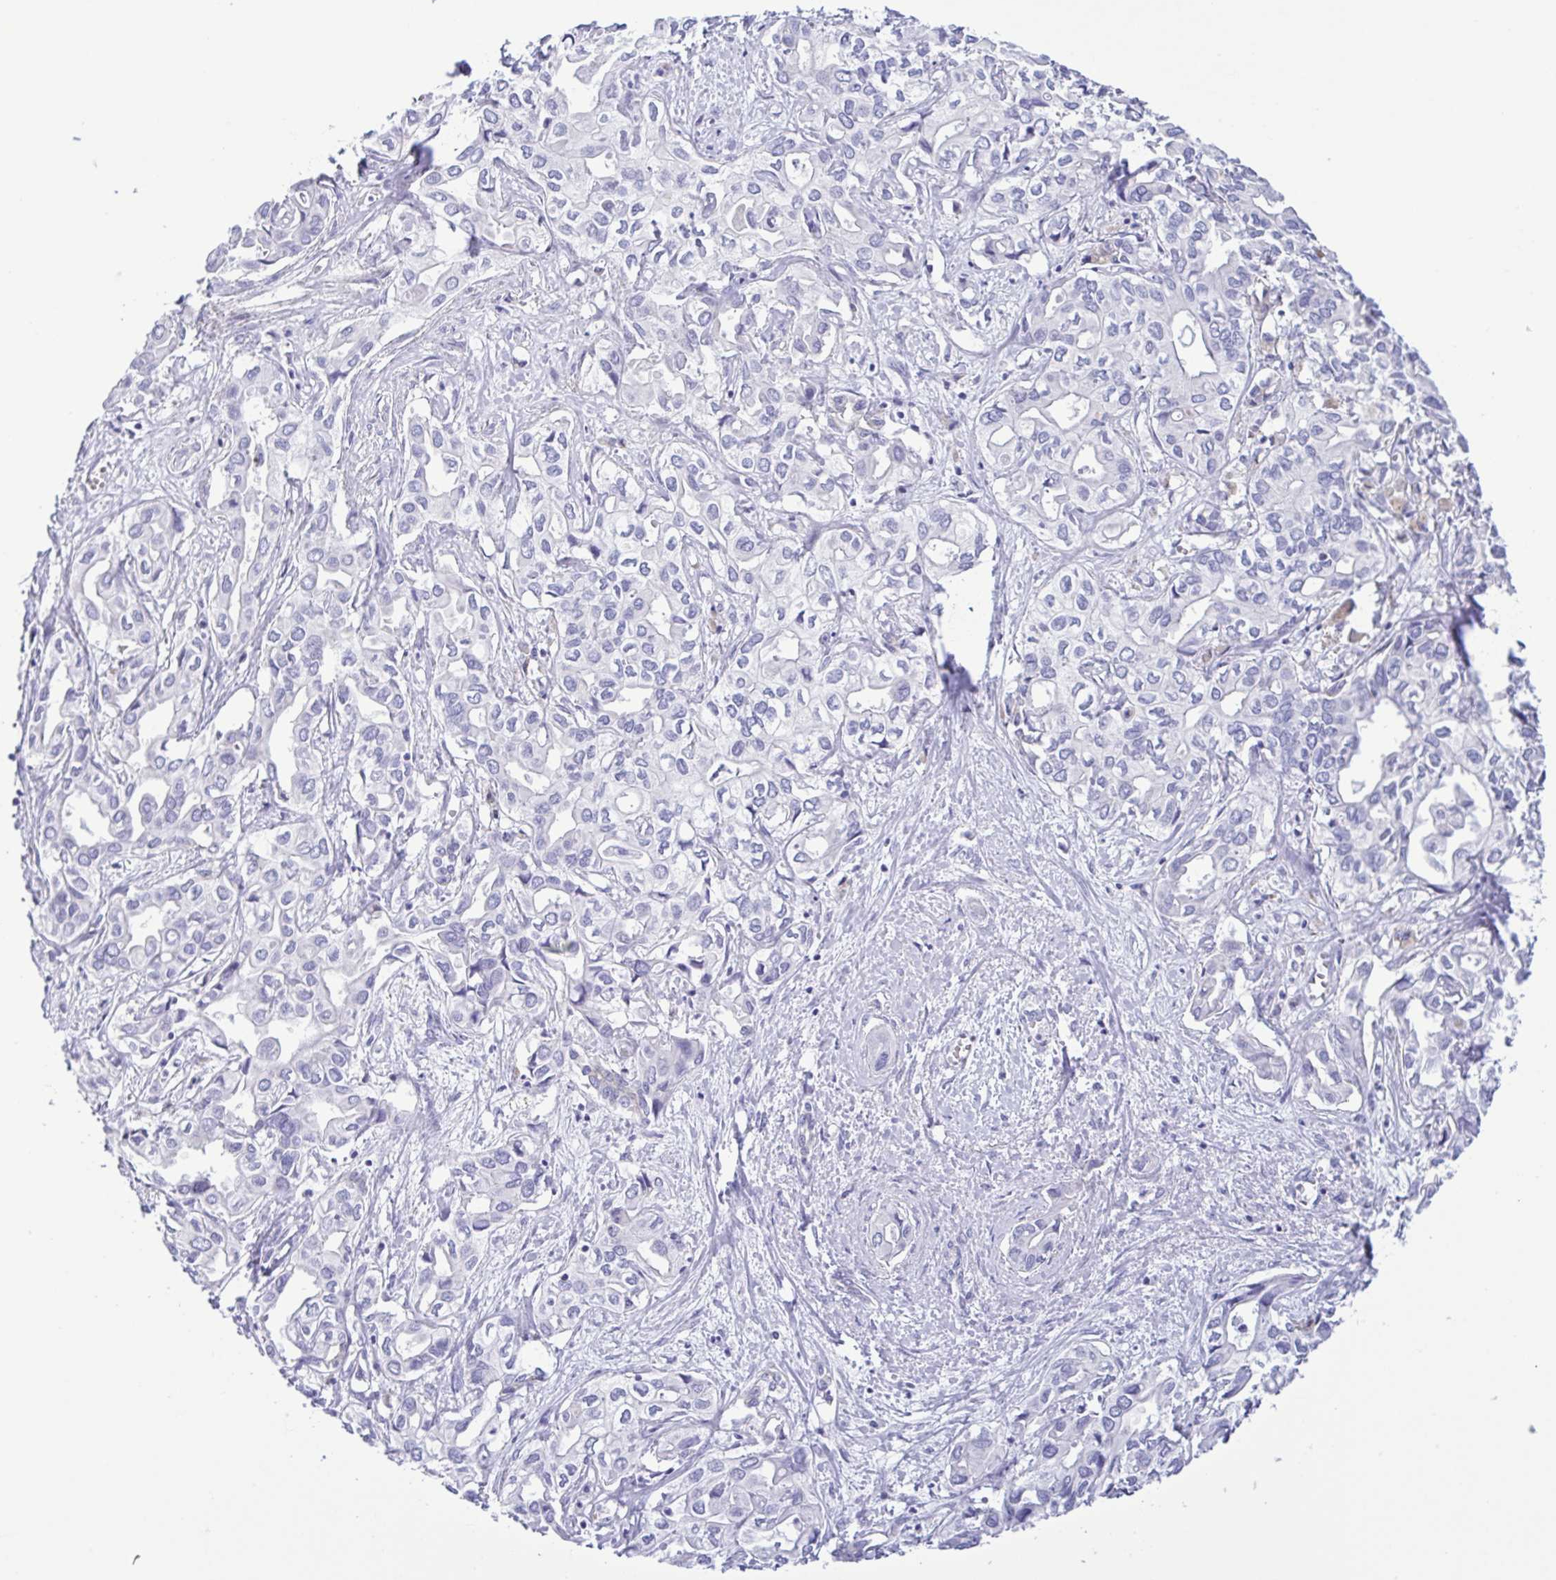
{"staining": {"intensity": "negative", "quantity": "none", "location": "none"}, "tissue": "liver cancer", "cell_type": "Tumor cells", "image_type": "cancer", "snomed": [{"axis": "morphology", "description": "Cholangiocarcinoma"}, {"axis": "topography", "description": "Liver"}], "caption": "This is an IHC image of human cholangiocarcinoma (liver). There is no staining in tumor cells.", "gene": "GPR182", "patient": {"sex": "female", "age": 64}}